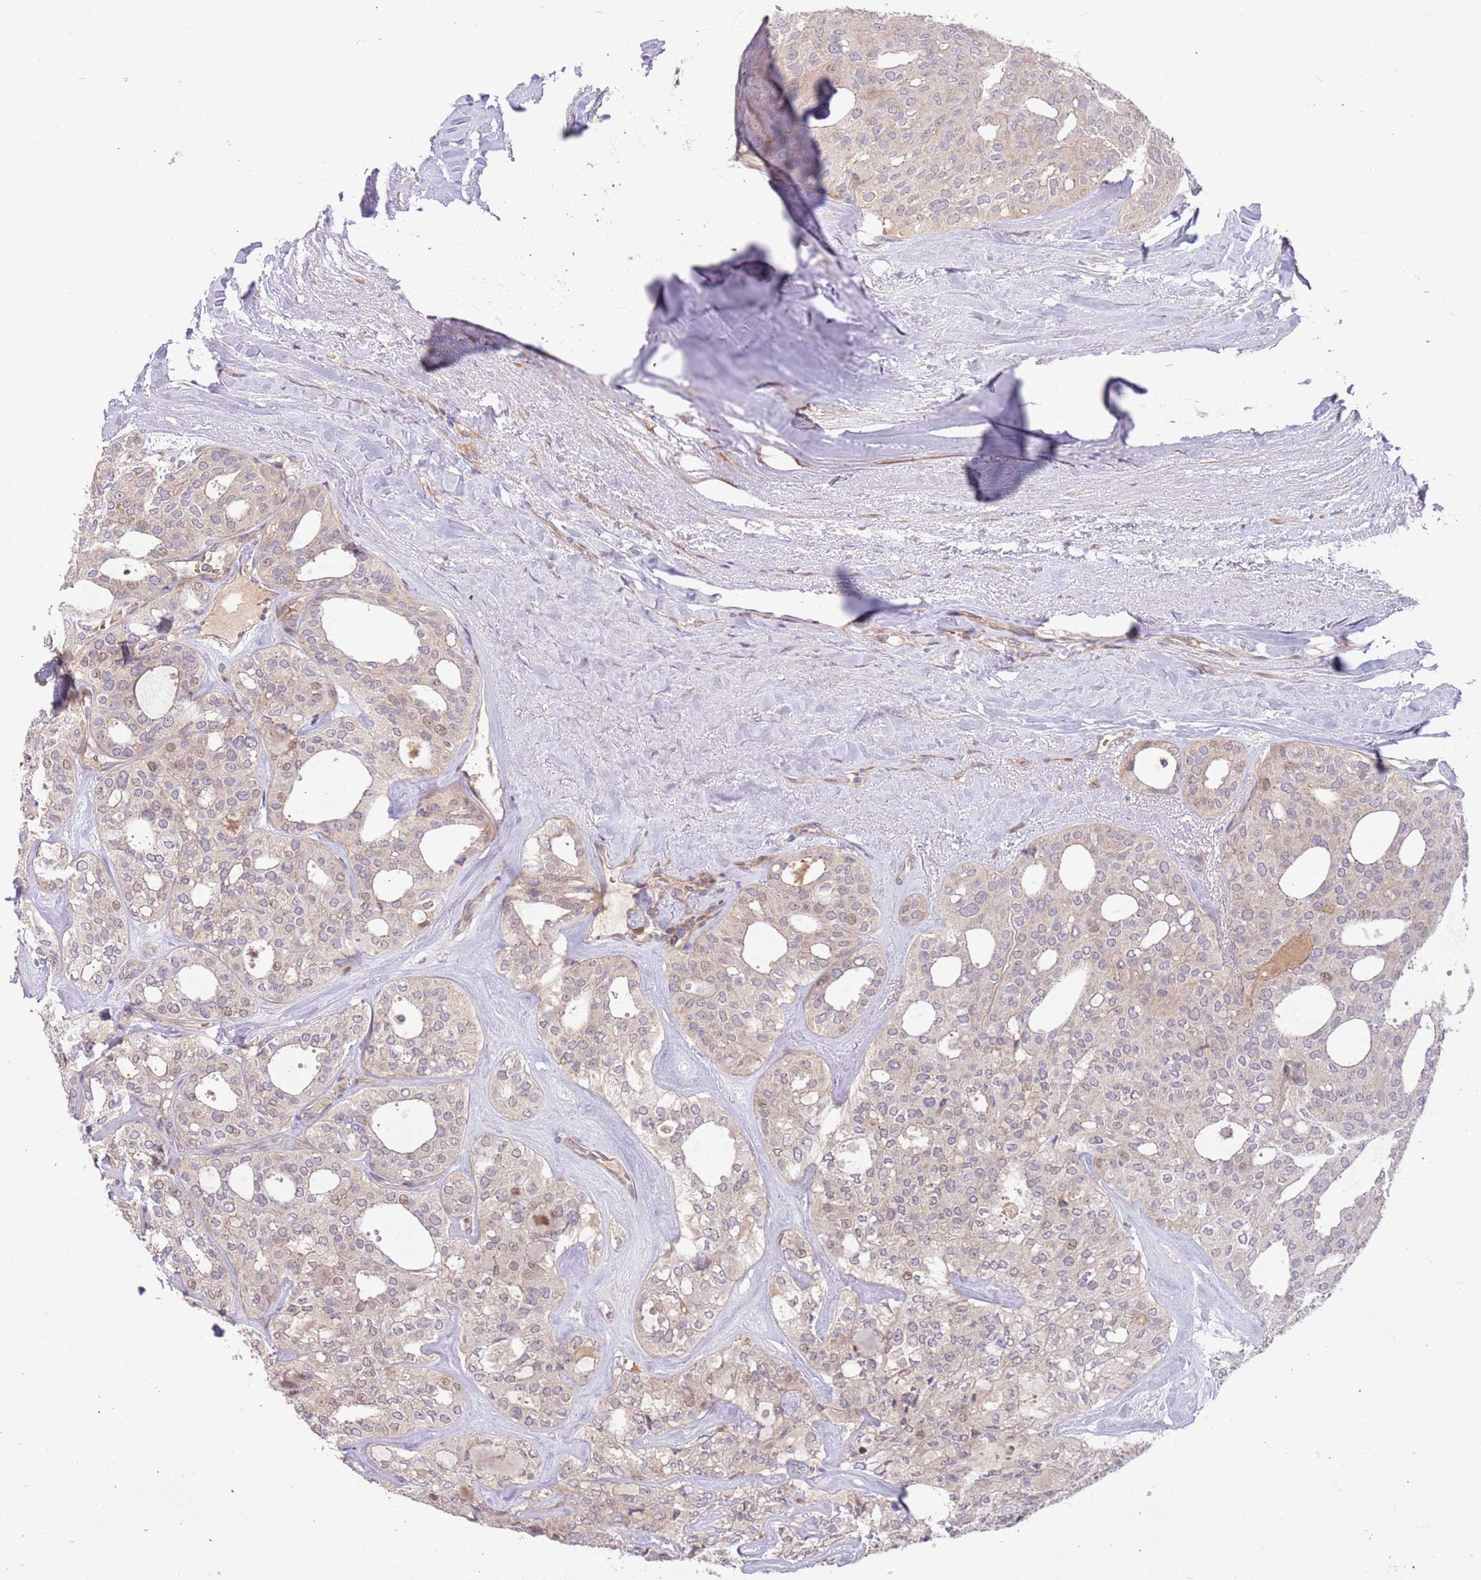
{"staining": {"intensity": "weak", "quantity": "<25%", "location": "nuclear"}, "tissue": "thyroid cancer", "cell_type": "Tumor cells", "image_type": "cancer", "snomed": [{"axis": "morphology", "description": "Follicular adenoma carcinoma, NOS"}, {"axis": "topography", "description": "Thyroid gland"}], "caption": "DAB immunohistochemical staining of follicular adenoma carcinoma (thyroid) reveals no significant staining in tumor cells. (DAB immunohistochemistry, high magnification).", "gene": "TRAPPC6B", "patient": {"sex": "male", "age": 75}}